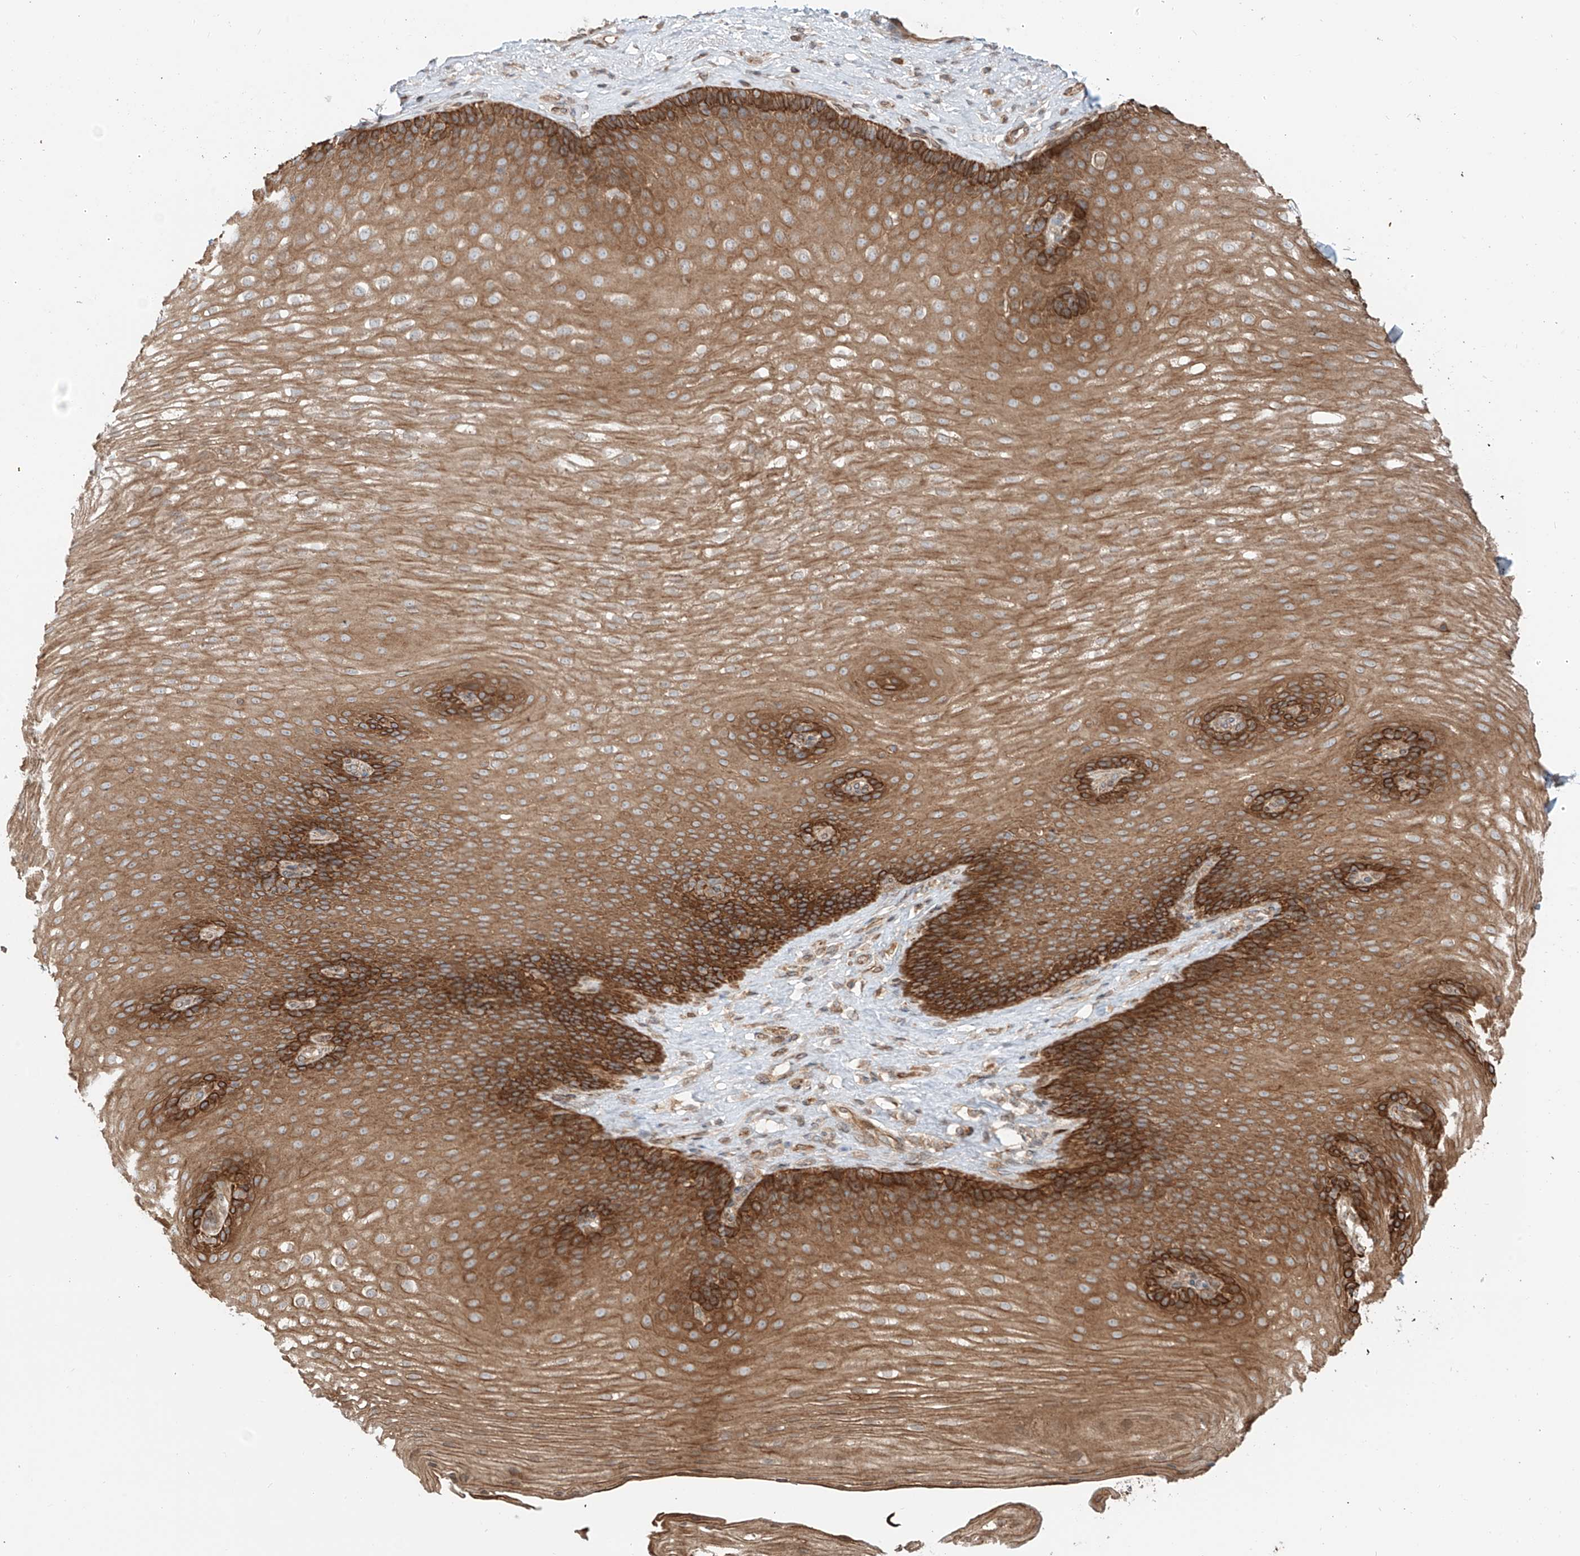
{"staining": {"intensity": "strong", "quantity": ">75%", "location": "cytoplasmic/membranous"}, "tissue": "esophagus", "cell_type": "Squamous epithelial cells", "image_type": "normal", "snomed": [{"axis": "morphology", "description": "Normal tissue, NOS"}, {"axis": "topography", "description": "Esophagus"}], "caption": "IHC of normal human esophagus reveals high levels of strong cytoplasmic/membranous expression in approximately >75% of squamous epithelial cells.", "gene": "CEP162", "patient": {"sex": "female", "age": 66}}